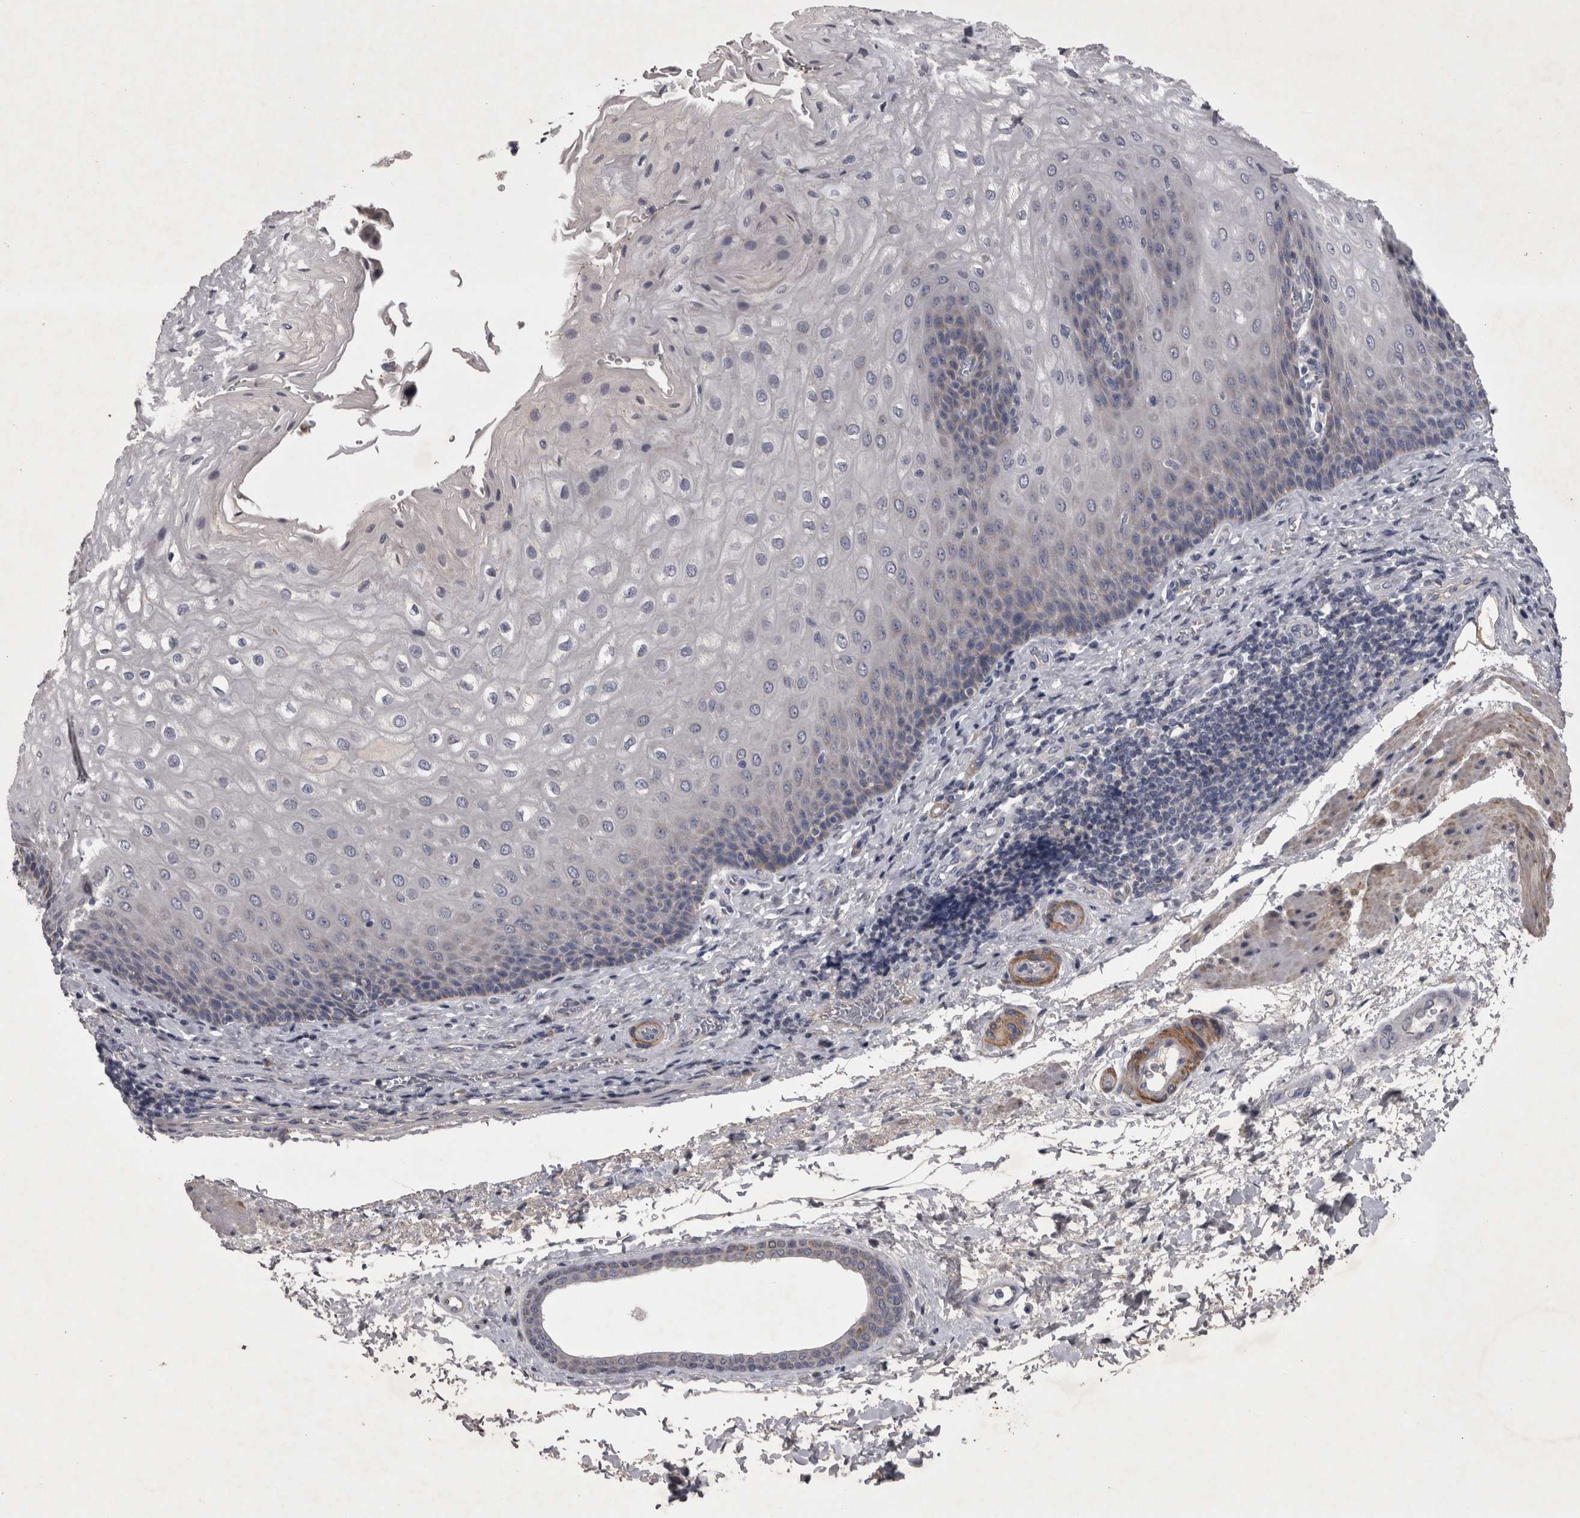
{"staining": {"intensity": "weak", "quantity": "<25%", "location": "cytoplasmic/membranous"}, "tissue": "esophagus", "cell_type": "Squamous epithelial cells", "image_type": "normal", "snomed": [{"axis": "morphology", "description": "Normal tissue, NOS"}, {"axis": "topography", "description": "Esophagus"}], "caption": "The photomicrograph displays no significant expression in squamous epithelial cells of esophagus.", "gene": "DBT", "patient": {"sex": "male", "age": 54}}